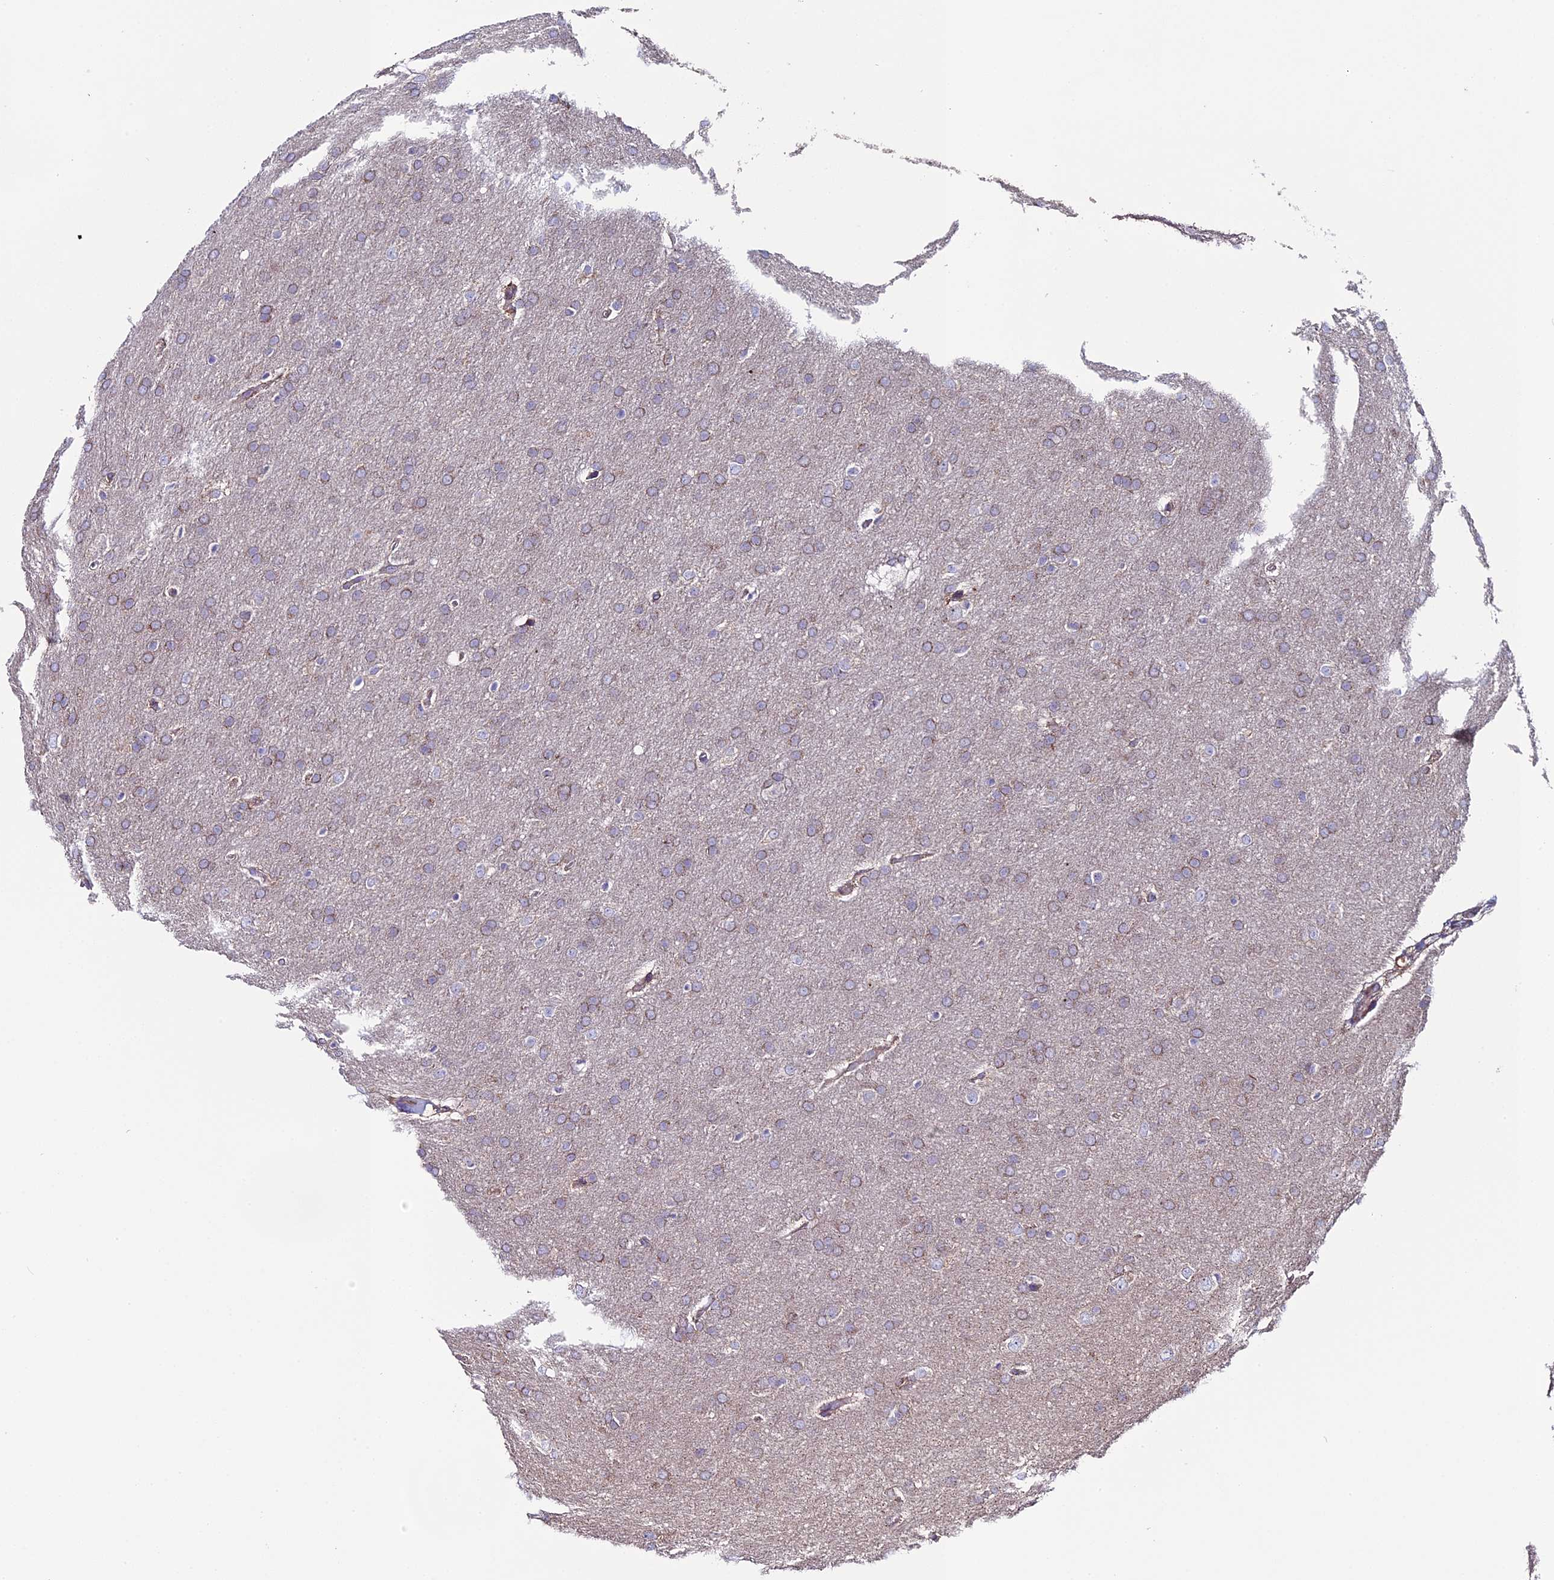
{"staining": {"intensity": "negative", "quantity": "none", "location": "none"}, "tissue": "glioma", "cell_type": "Tumor cells", "image_type": "cancer", "snomed": [{"axis": "morphology", "description": "Glioma, malignant, Low grade"}, {"axis": "topography", "description": "Brain"}], "caption": "Tumor cells are negative for protein expression in human malignant glioma (low-grade). (Stains: DAB immunohistochemistry (IHC) with hematoxylin counter stain, Microscopy: brightfield microscopy at high magnification).", "gene": "PIGU", "patient": {"sex": "female", "age": 32}}